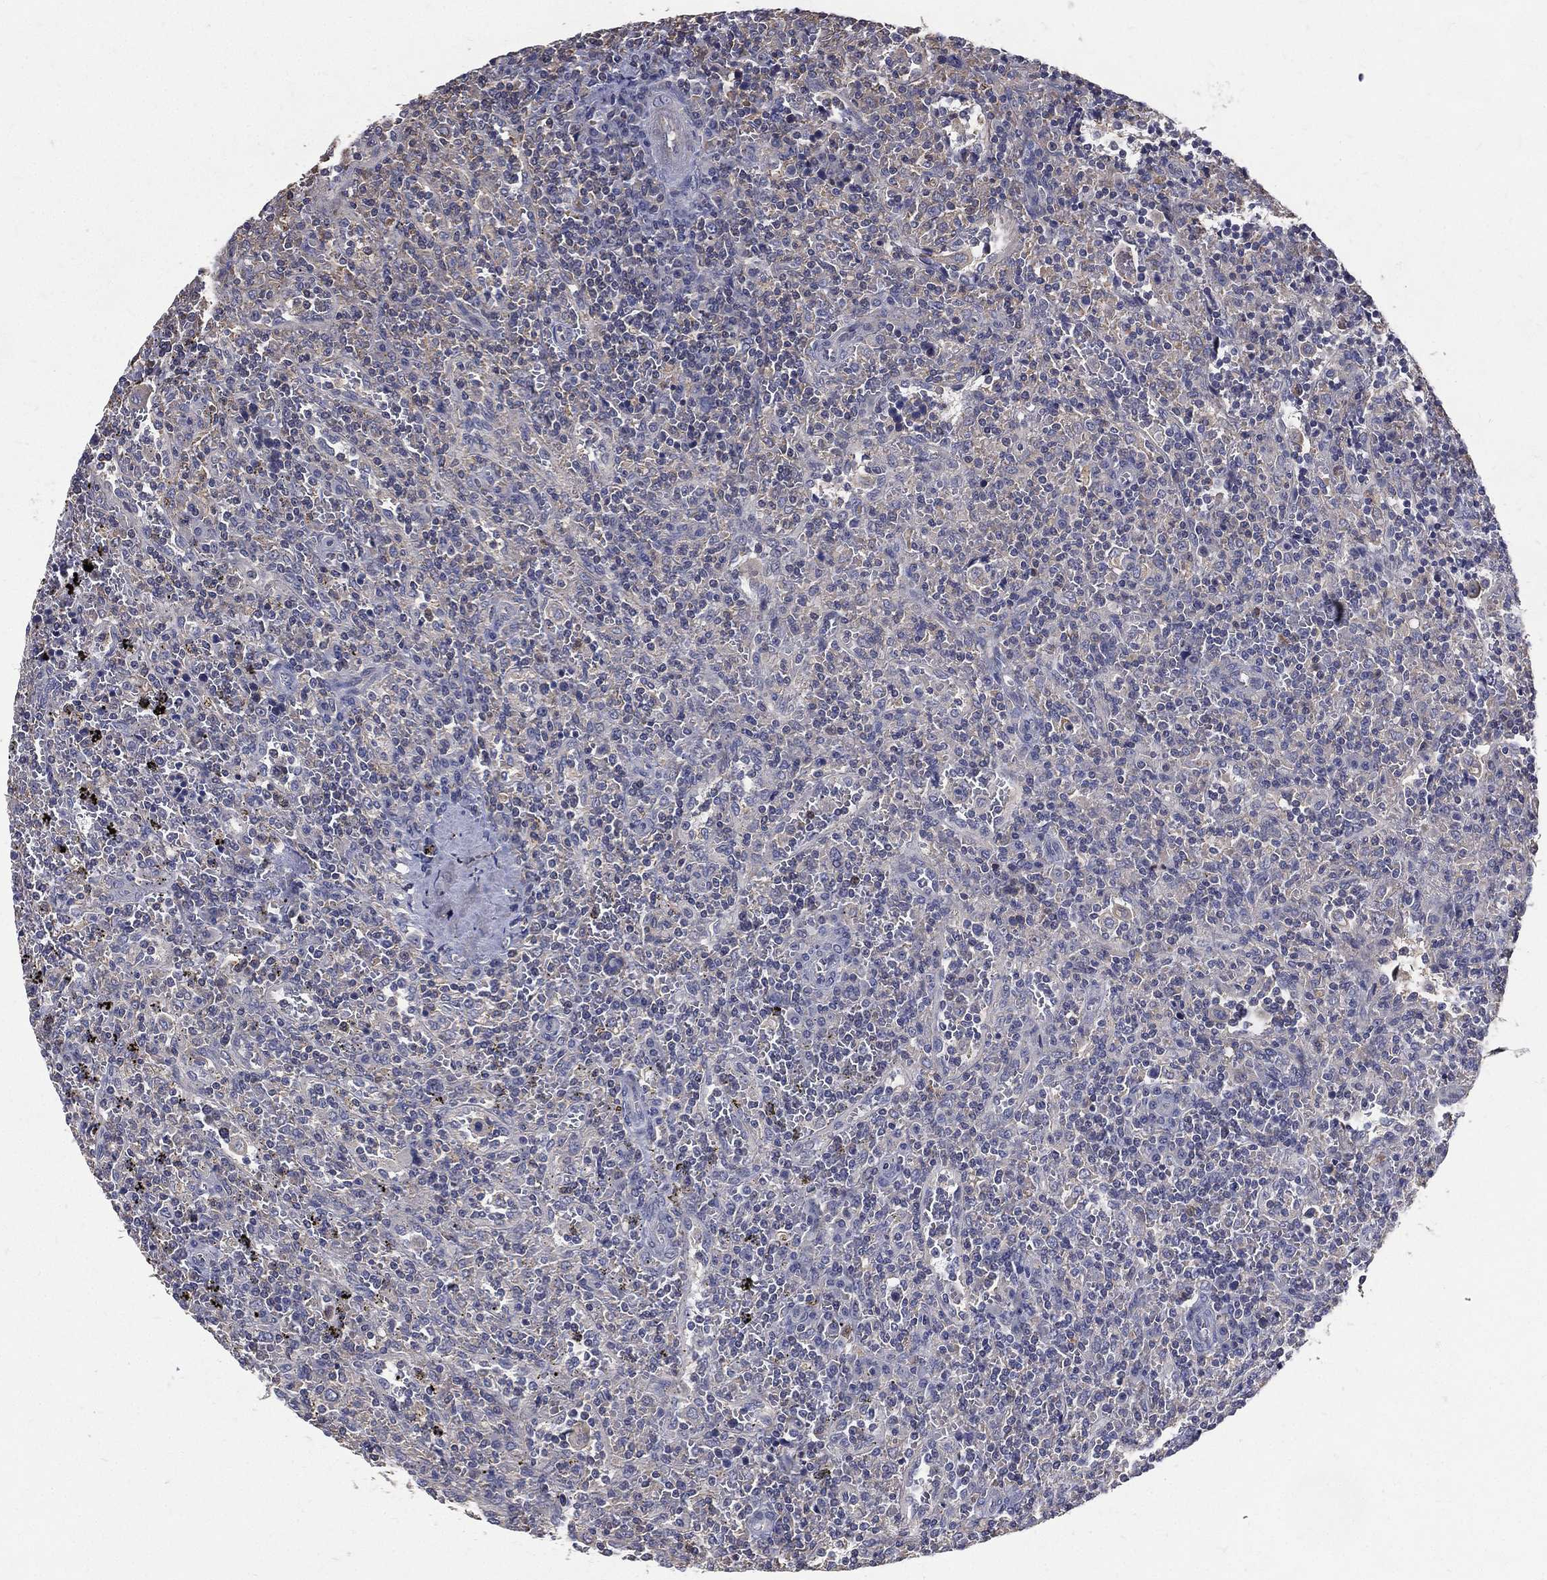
{"staining": {"intensity": "negative", "quantity": "none", "location": "none"}, "tissue": "lymphoma", "cell_type": "Tumor cells", "image_type": "cancer", "snomed": [{"axis": "morphology", "description": "Malignant lymphoma, non-Hodgkin's type, Low grade"}, {"axis": "topography", "description": "Spleen"}], "caption": "An image of lymphoma stained for a protein exhibits no brown staining in tumor cells. The staining is performed using DAB (3,3'-diaminobenzidine) brown chromogen with nuclei counter-stained in using hematoxylin.", "gene": "SERPINB2", "patient": {"sex": "male", "age": 62}}